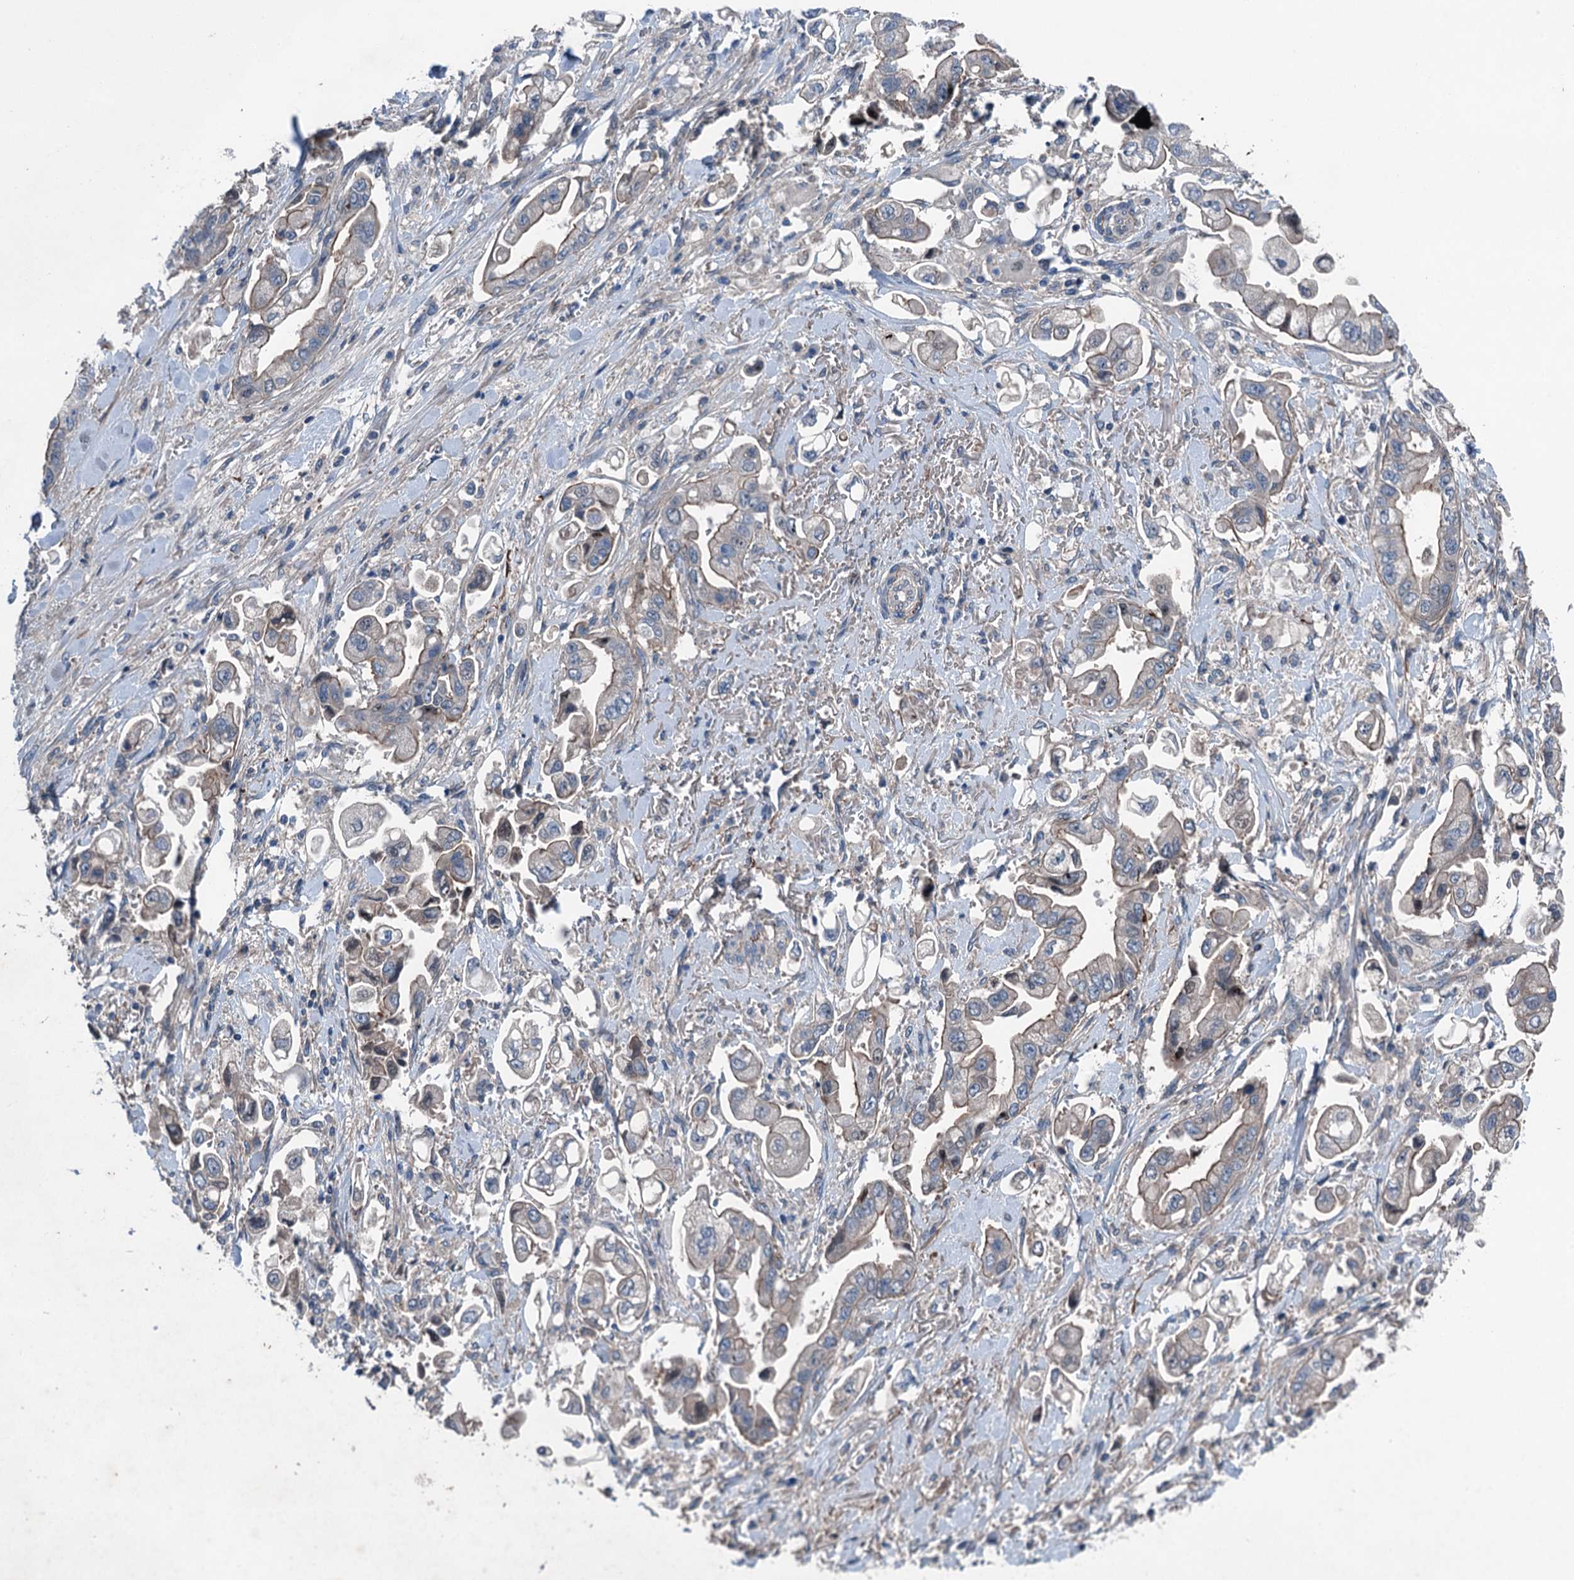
{"staining": {"intensity": "weak", "quantity": "25%-75%", "location": "cytoplasmic/membranous"}, "tissue": "stomach cancer", "cell_type": "Tumor cells", "image_type": "cancer", "snomed": [{"axis": "morphology", "description": "Adenocarcinoma, NOS"}, {"axis": "topography", "description": "Stomach"}], "caption": "DAB (3,3'-diaminobenzidine) immunohistochemical staining of stomach cancer (adenocarcinoma) displays weak cytoplasmic/membranous protein positivity in about 25%-75% of tumor cells. (Stains: DAB in brown, nuclei in blue, Microscopy: brightfield microscopy at high magnification).", "gene": "SLC2A10", "patient": {"sex": "male", "age": 62}}